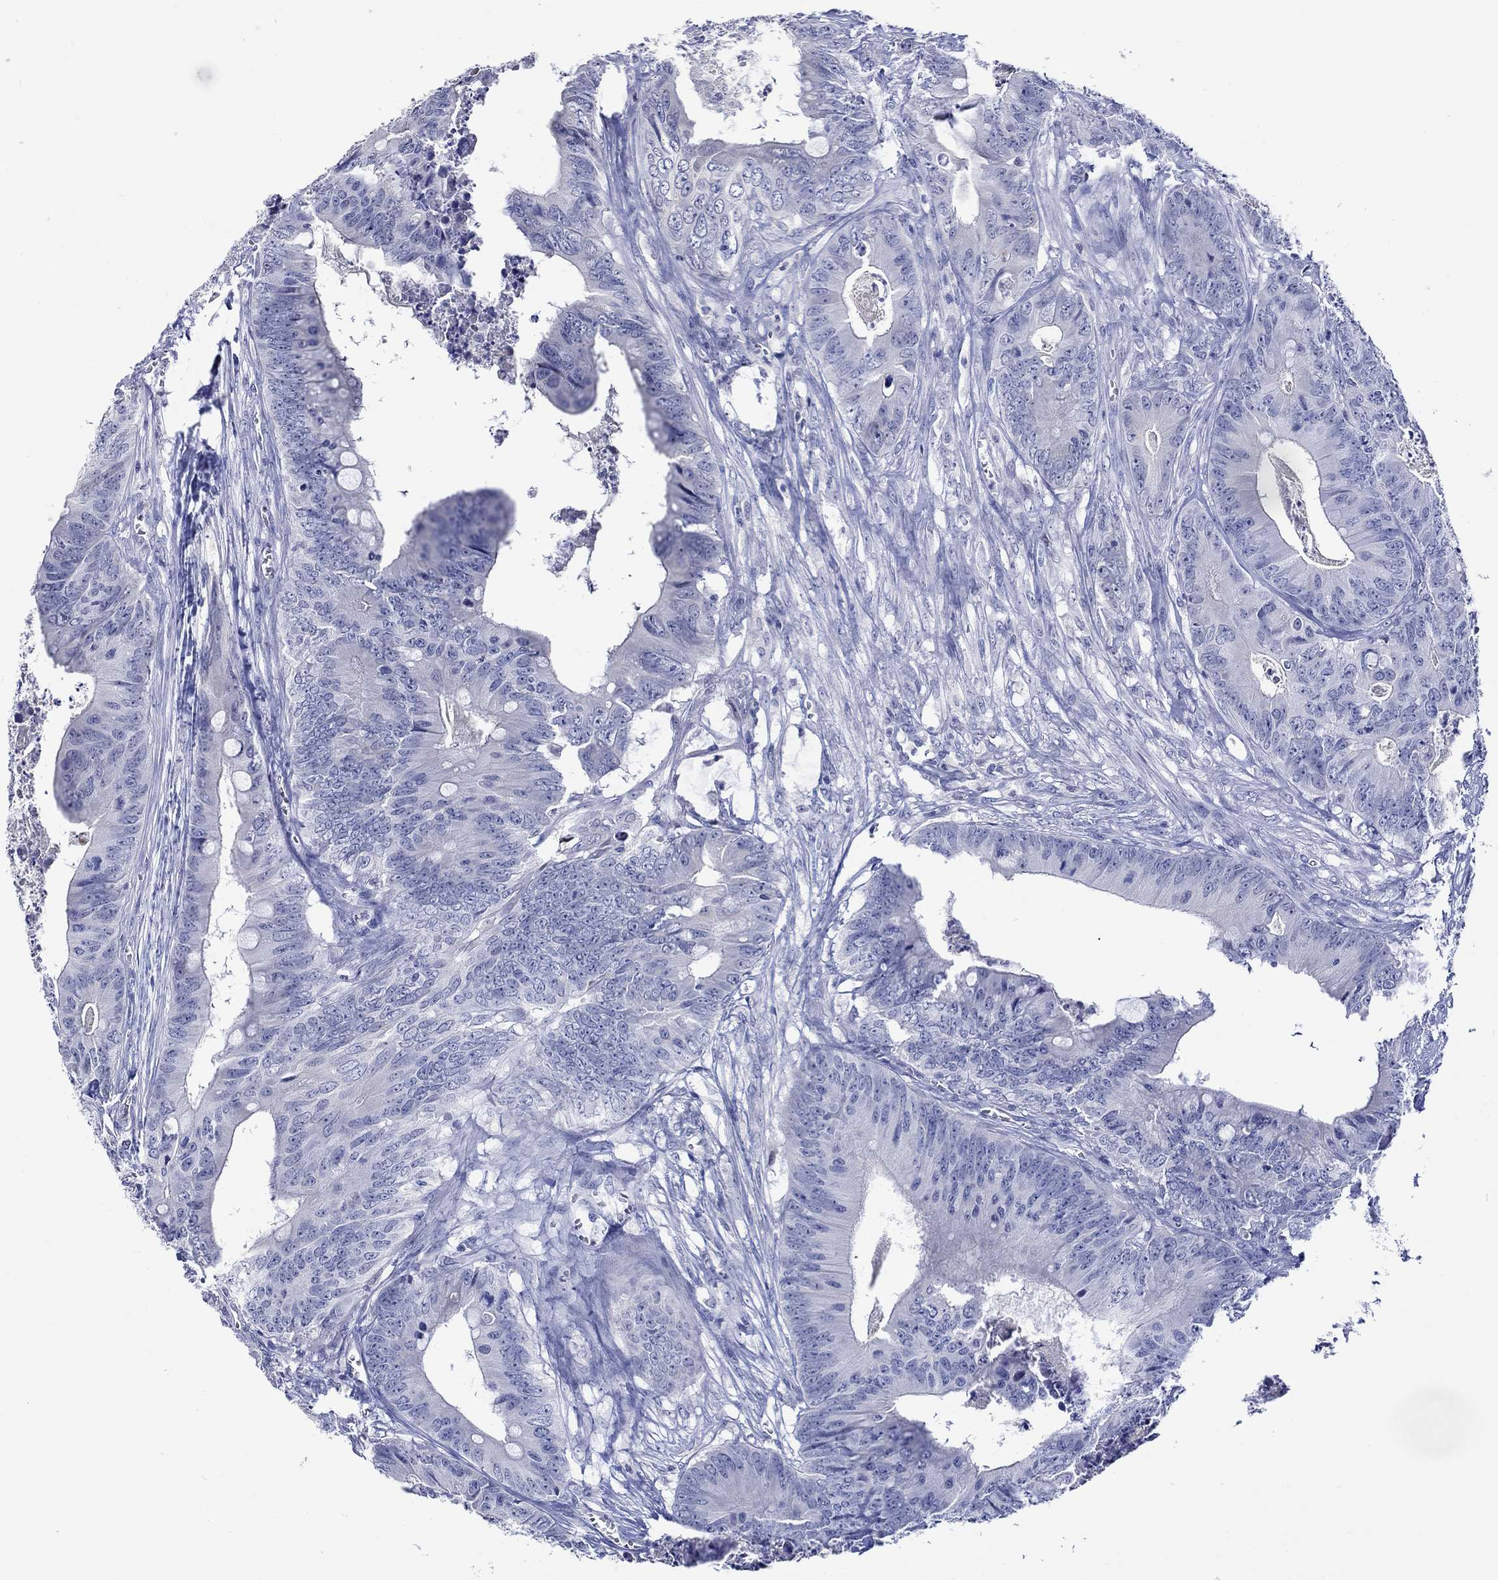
{"staining": {"intensity": "negative", "quantity": "none", "location": "none"}, "tissue": "colorectal cancer", "cell_type": "Tumor cells", "image_type": "cancer", "snomed": [{"axis": "morphology", "description": "Adenocarcinoma, NOS"}, {"axis": "topography", "description": "Colon"}], "caption": "The immunohistochemistry image has no significant positivity in tumor cells of colorectal cancer tissue.", "gene": "KLHL35", "patient": {"sex": "male", "age": 84}}